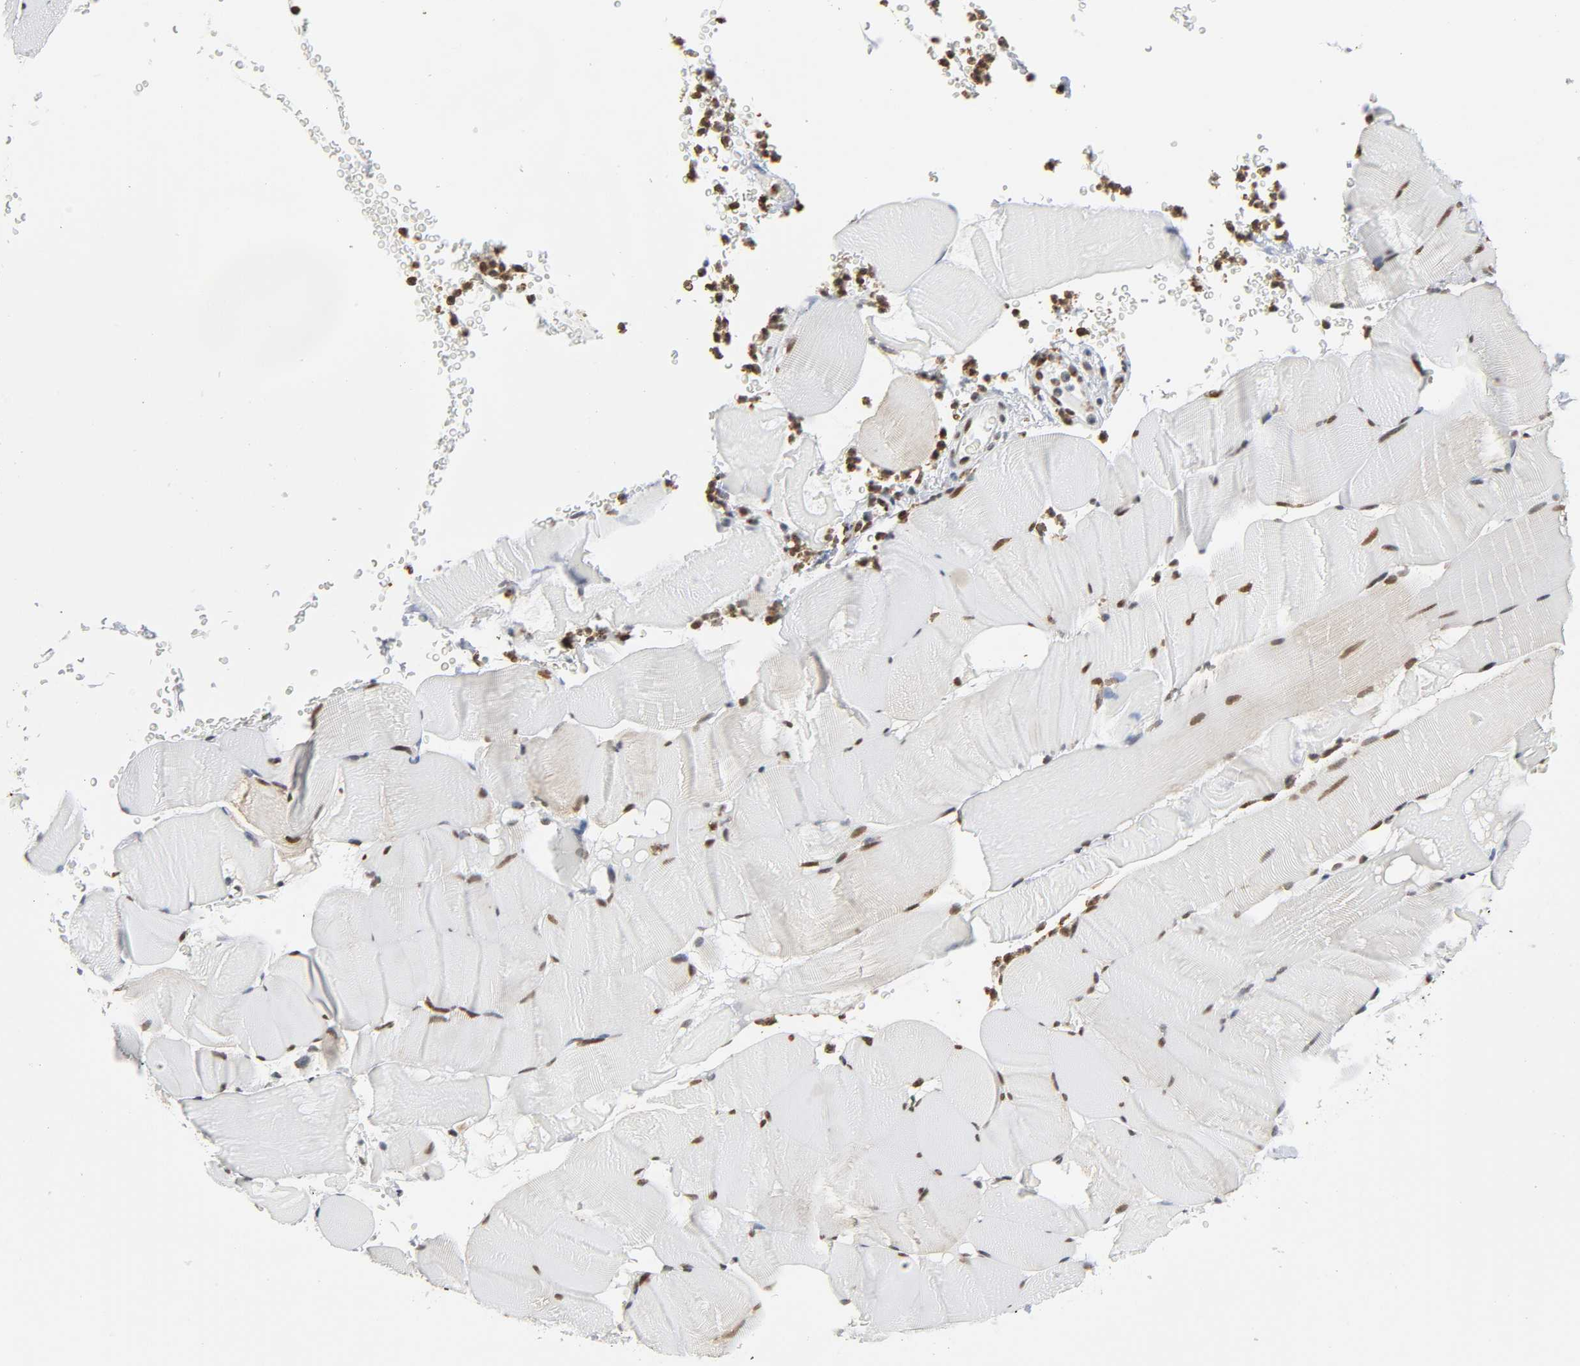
{"staining": {"intensity": "strong", "quantity": ">75%", "location": "nuclear"}, "tissue": "skeletal muscle", "cell_type": "Myocytes", "image_type": "normal", "snomed": [{"axis": "morphology", "description": "Normal tissue, NOS"}, {"axis": "topography", "description": "Skeletal muscle"}], "caption": "Strong nuclear protein staining is seen in about >75% of myocytes in skeletal muscle. The staining was performed using DAB, with brown indicating positive protein expression. Nuclei are stained blue with hematoxylin.", "gene": "SUMO1", "patient": {"sex": "male", "age": 62}}